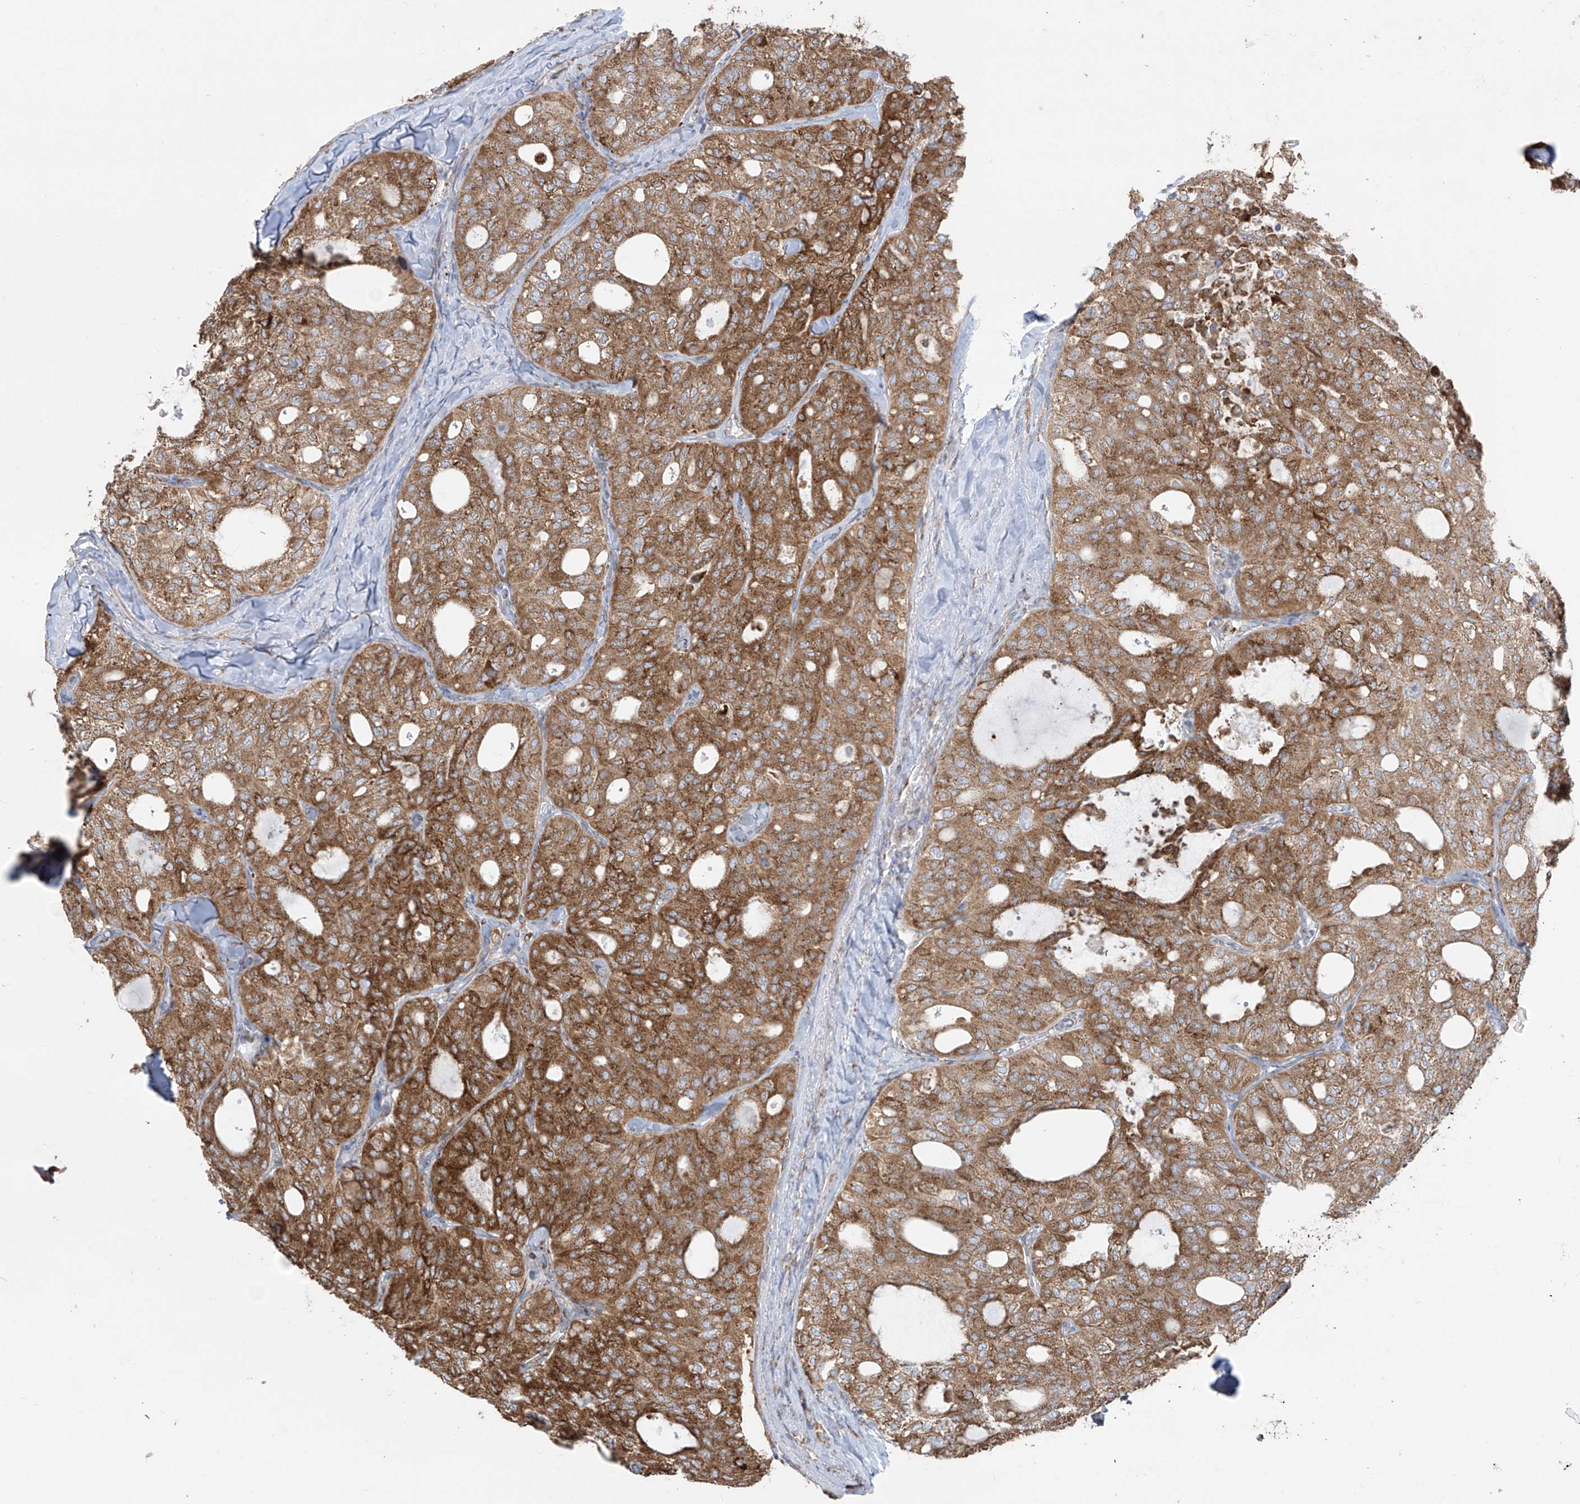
{"staining": {"intensity": "moderate", "quantity": ">75%", "location": "cytoplasmic/membranous"}, "tissue": "thyroid cancer", "cell_type": "Tumor cells", "image_type": "cancer", "snomed": [{"axis": "morphology", "description": "Follicular adenoma carcinoma, NOS"}, {"axis": "topography", "description": "Thyroid gland"}], "caption": "There is medium levels of moderate cytoplasmic/membranous staining in tumor cells of follicular adenoma carcinoma (thyroid), as demonstrated by immunohistochemical staining (brown color).", "gene": "ZNF354C", "patient": {"sex": "male", "age": 75}}